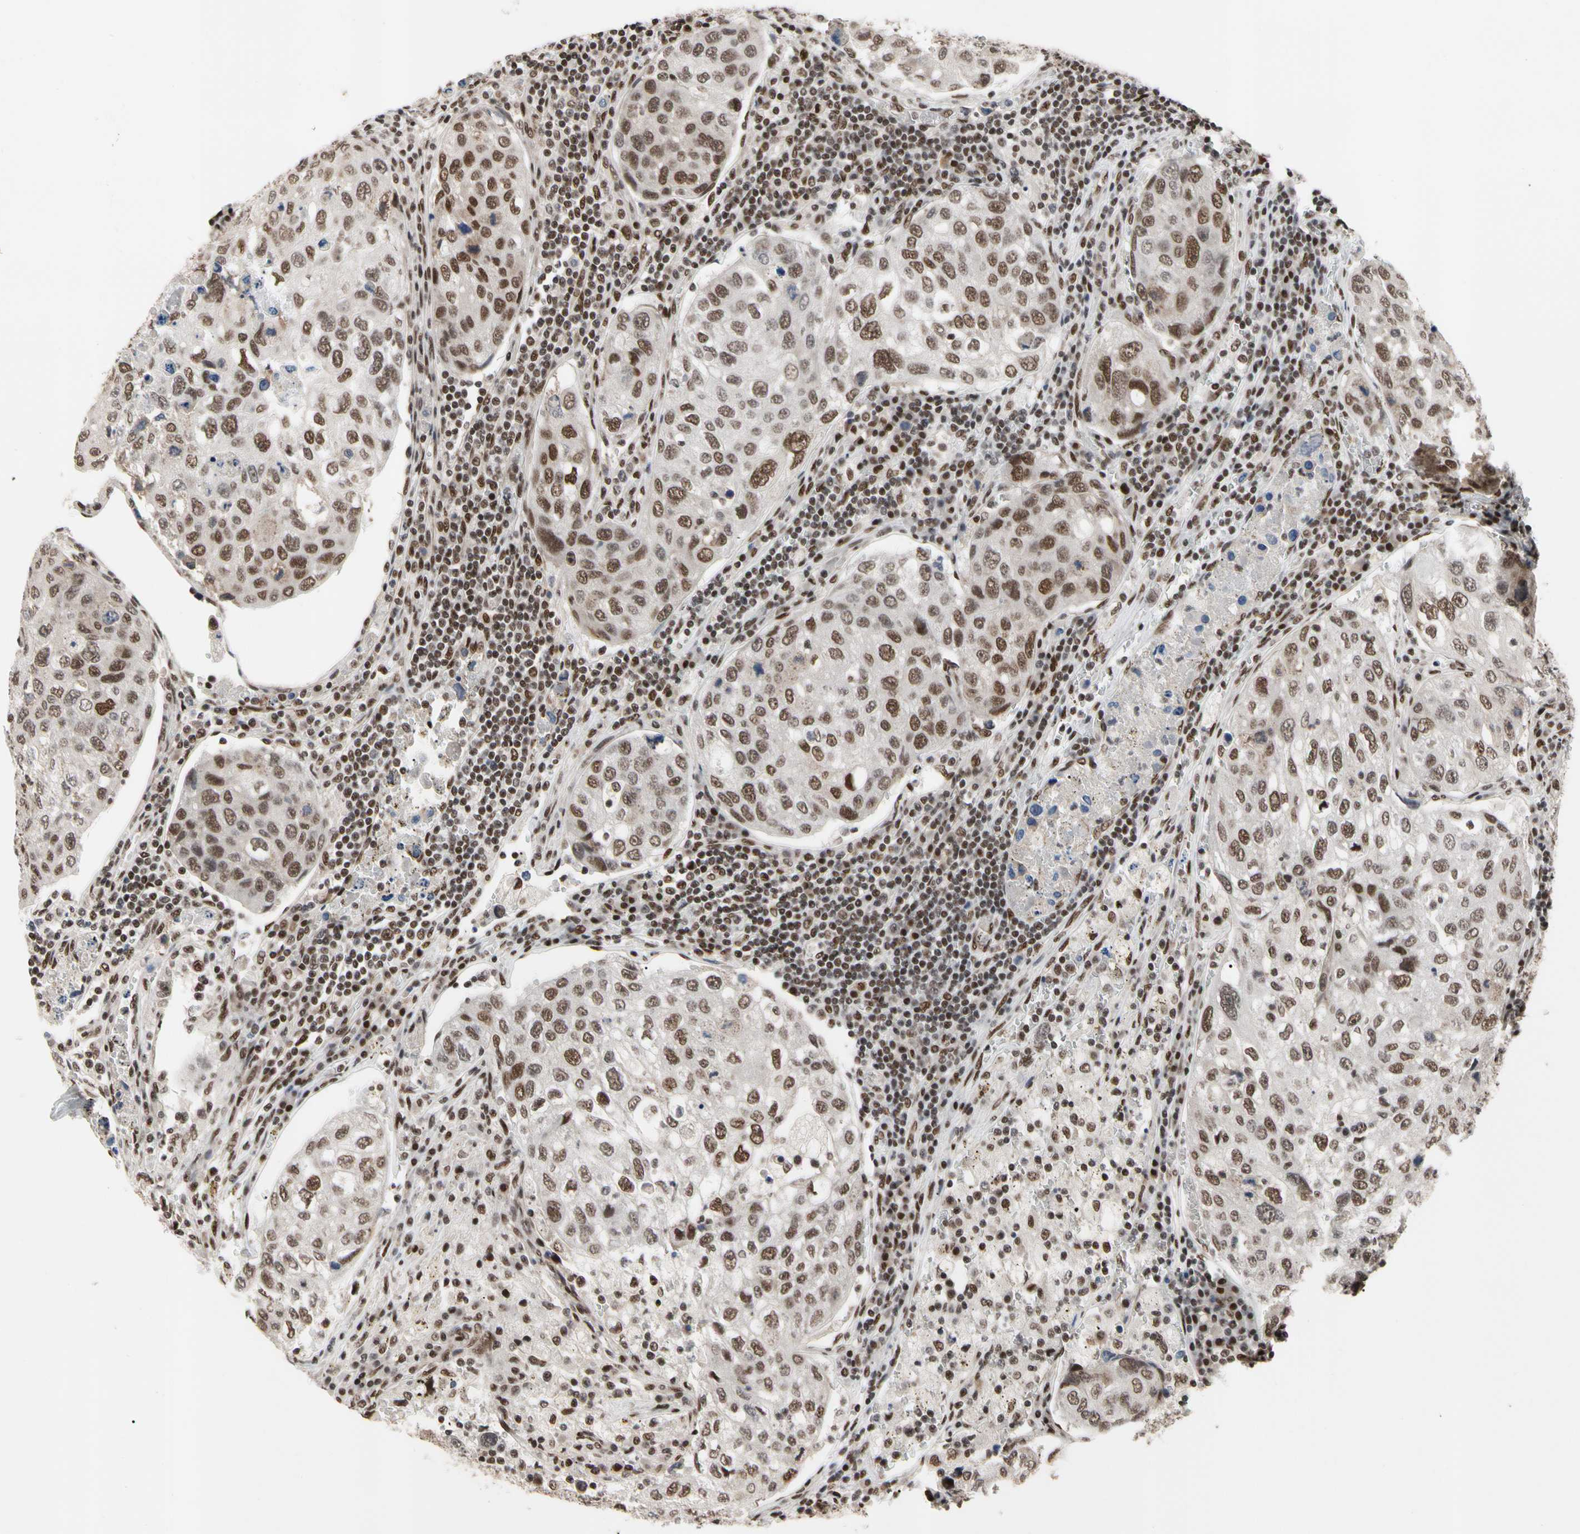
{"staining": {"intensity": "moderate", "quantity": ">75%", "location": "nuclear"}, "tissue": "urothelial cancer", "cell_type": "Tumor cells", "image_type": "cancer", "snomed": [{"axis": "morphology", "description": "Urothelial carcinoma, High grade"}, {"axis": "topography", "description": "Lymph node"}, {"axis": "topography", "description": "Urinary bladder"}], "caption": "This histopathology image reveals urothelial cancer stained with immunohistochemistry to label a protein in brown. The nuclear of tumor cells show moderate positivity for the protein. Nuclei are counter-stained blue.", "gene": "FAM98B", "patient": {"sex": "male", "age": 51}}